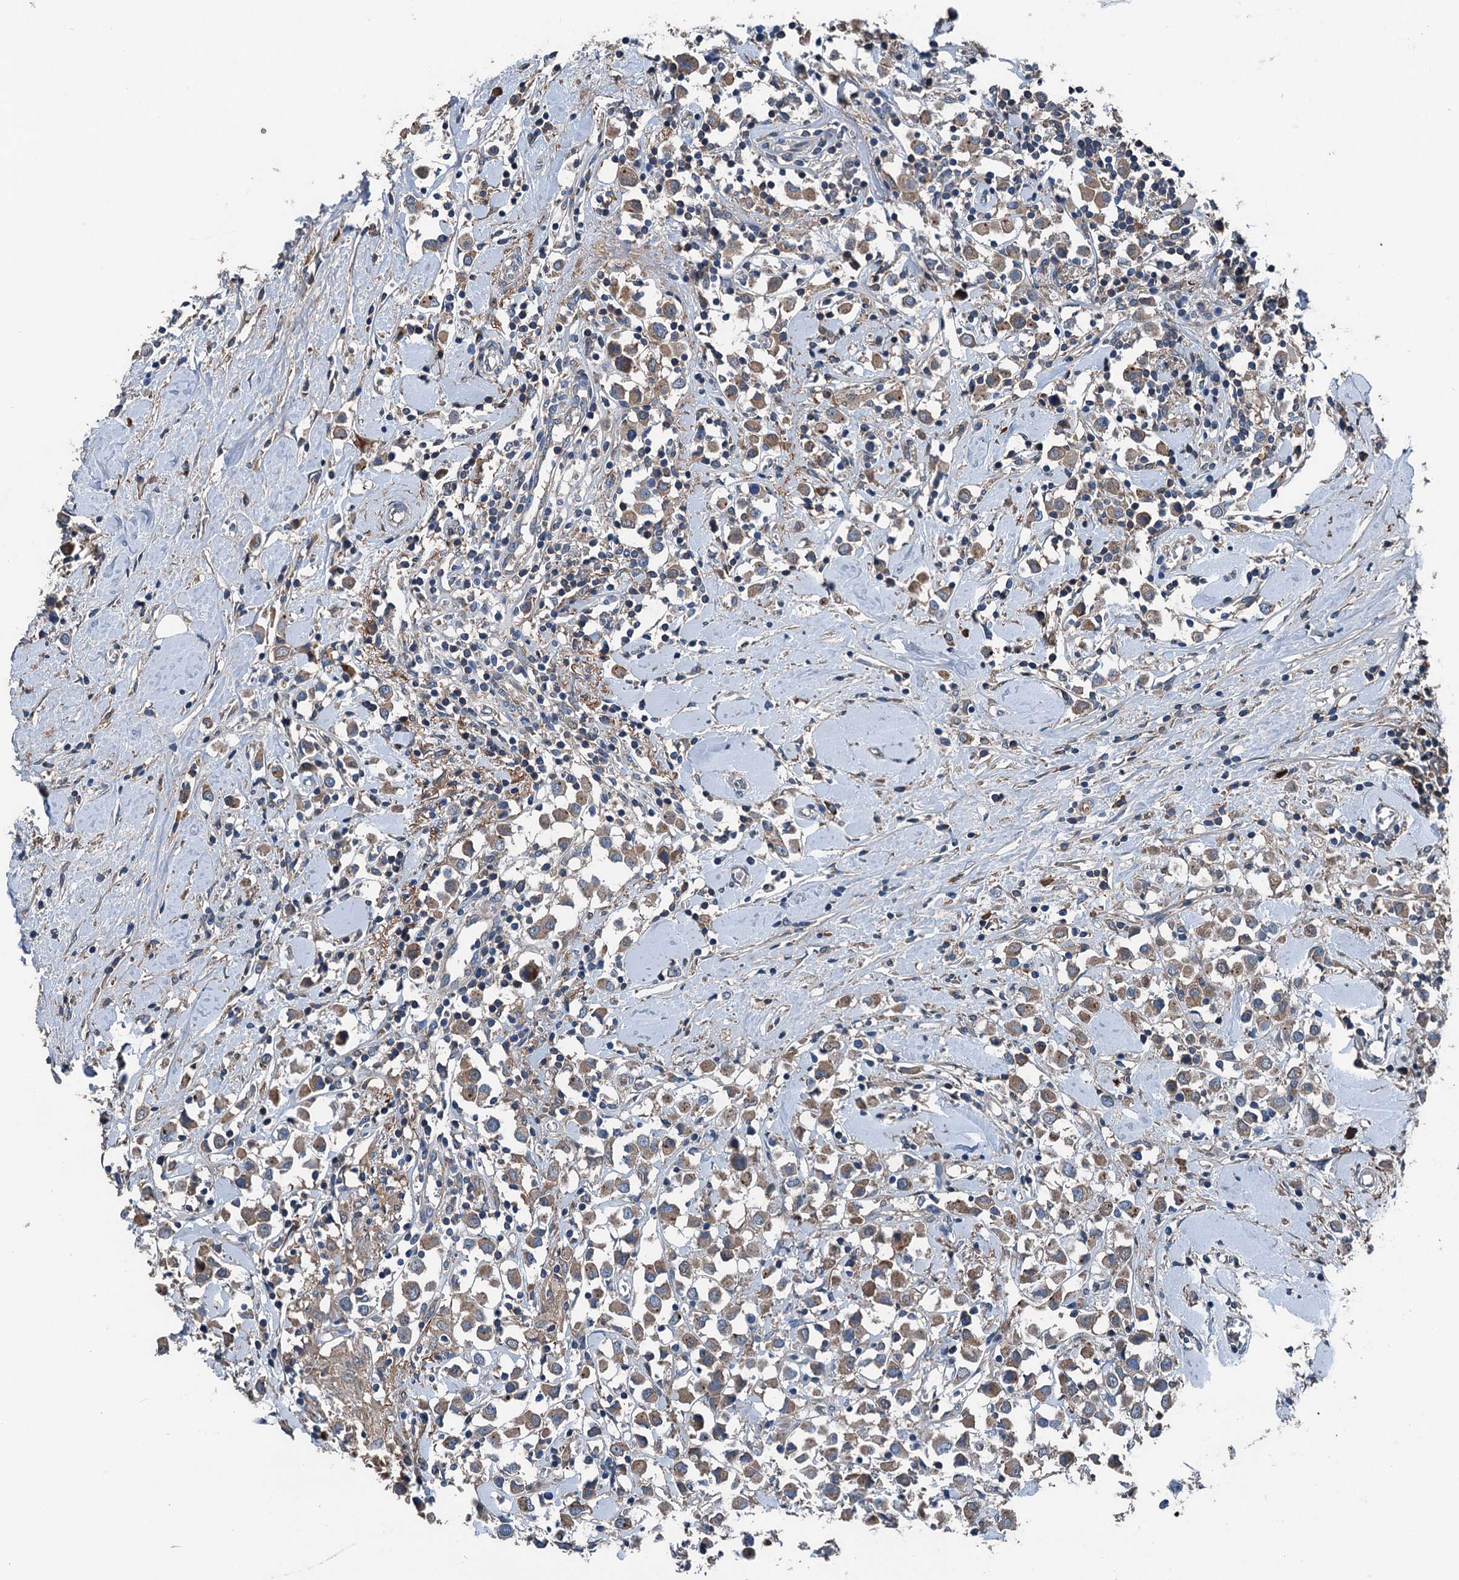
{"staining": {"intensity": "weak", "quantity": ">75%", "location": "cytoplasmic/membranous"}, "tissue": "breast cancer", "cell_type": "Tumor cells", "image_type": "cancer", "snomed": [{"axis": "morphology", "description": "Duct carcinoma"}, {"axis": "topography", "description": "Breast"}], "caption": "Protein staining by immunohistochemistry exhibits weak cytoplasmic/membranous expression in about >75% of tumor cells in breast intraductal carcinoma.", "gene": "PDSS1", "patient": {"sex": "female", "age": 61}}